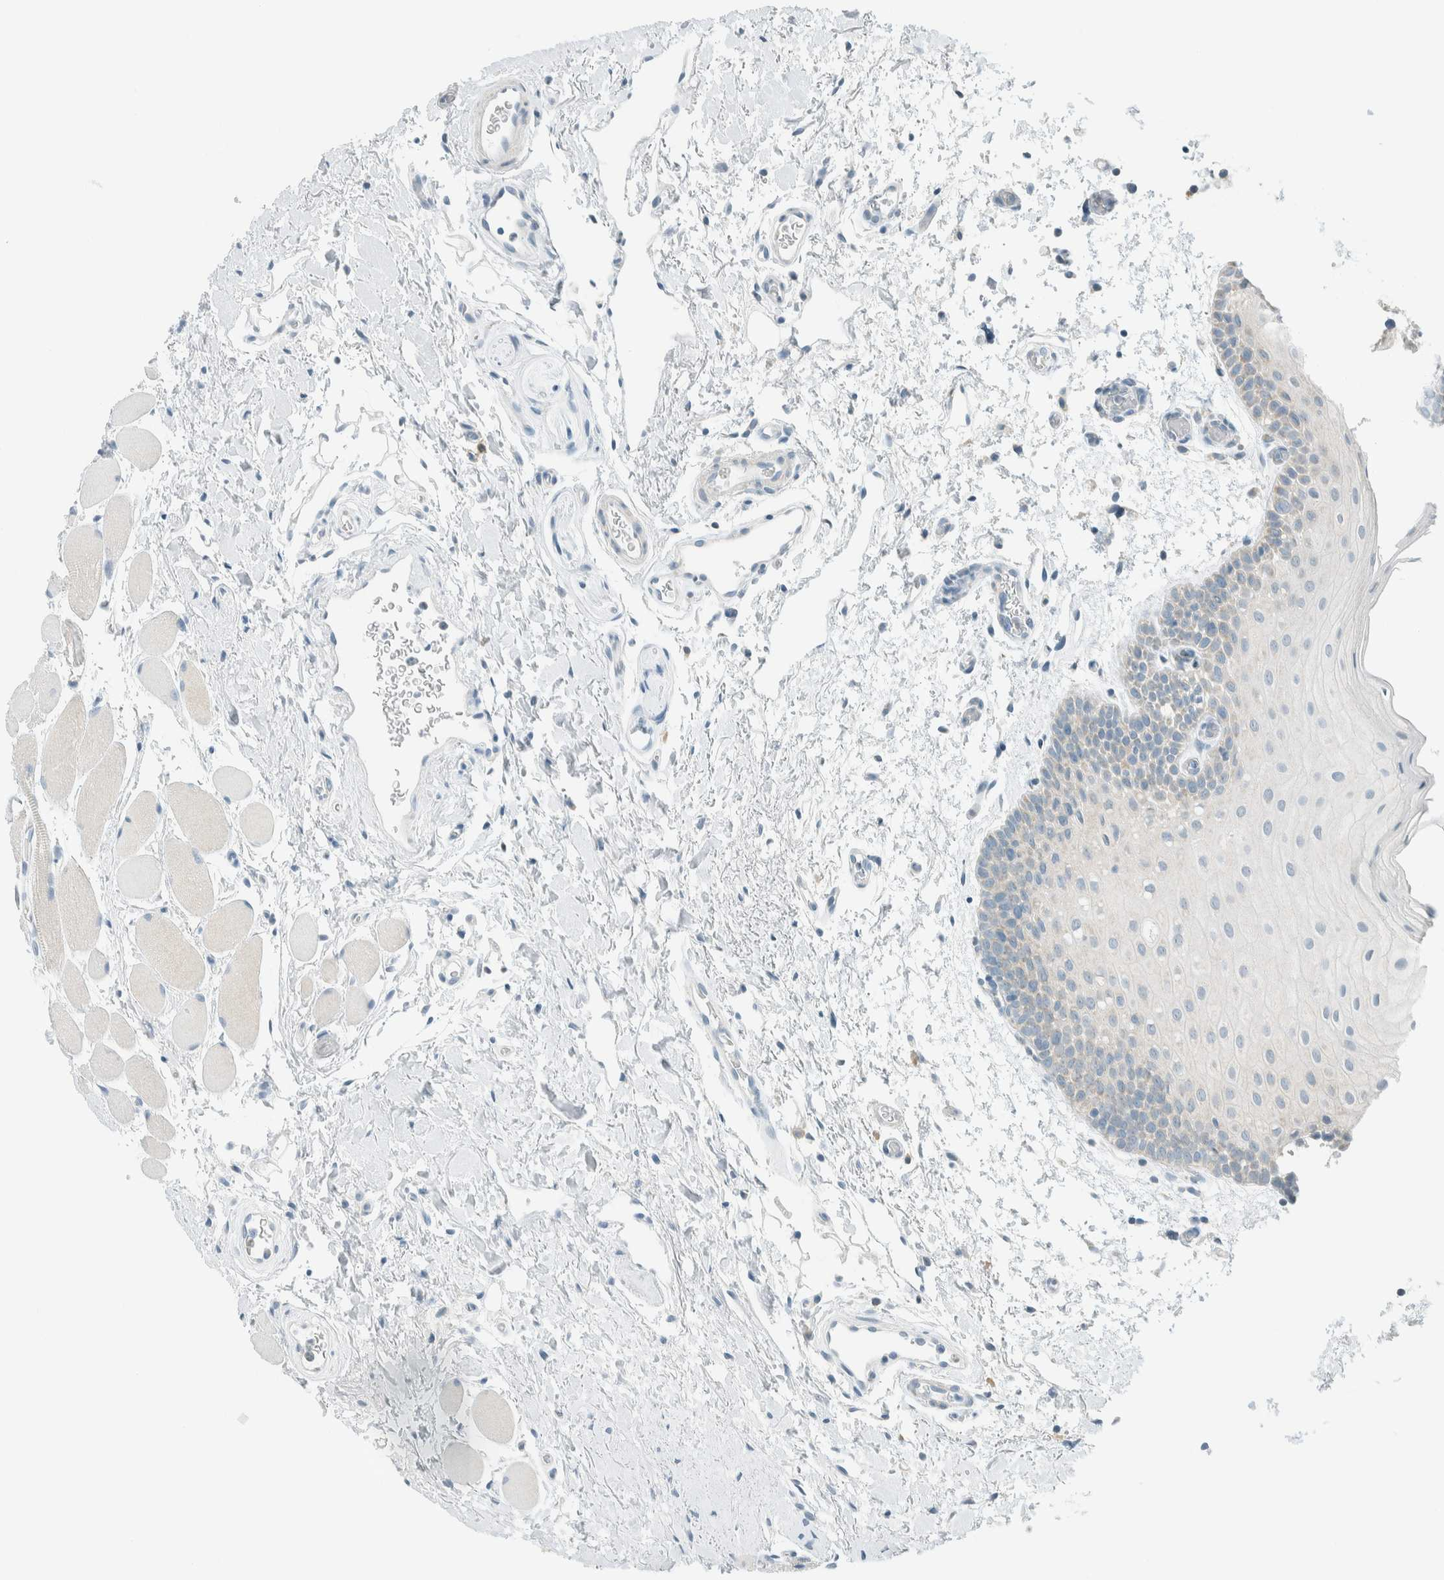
{"staining": {"intensity": "weak", "quantity": "<25%", "location": "cytoplasmic/membranous"}, "tissue": "oral mucosa", "cell_type": "Squamous epithelial cells", "image_type": "normal", "snomed": [{"axis": "morphology", "description": "Normal tissue, NOS"}, {"axis": "topography", "description": "Oral tissue"}], "caption": "Immunohistochemical staining of unremarkable oral mucosa exhibits no significant staining in squamous epithelial cells. Brightfield microscopy of immunohistochemistry (IHC) stained with DAB (3,3'-diaminobenzidine) (brown) and hematoxylin (blue), captured at high magnification.", "gene": "AARSD1", "patient": {"sex": "male", "age": 62}}